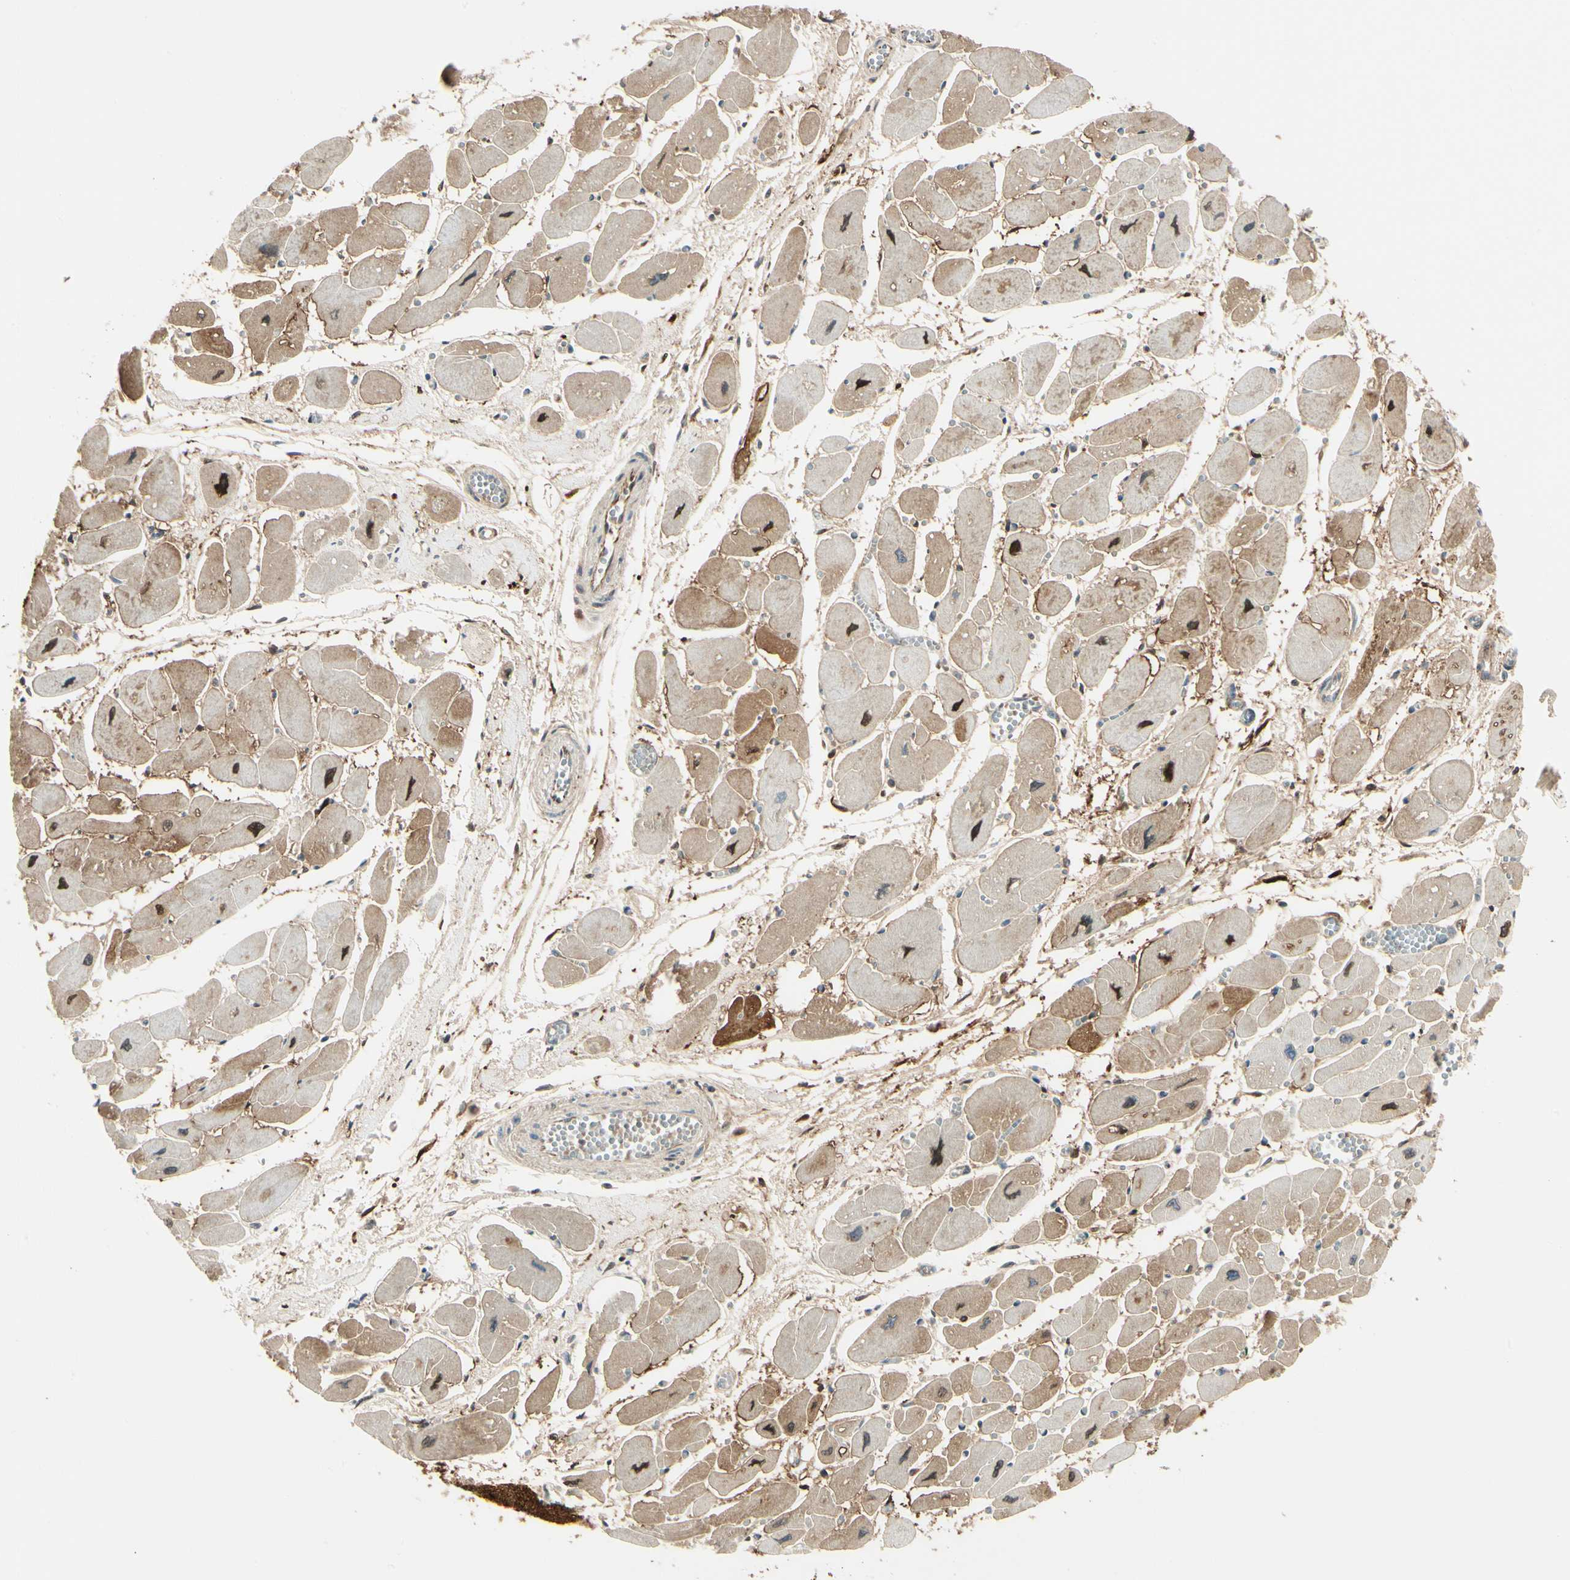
{"staining": {"intensity": "moderate", "quantity": "25%-75%", "location": "cytoplasmic/membranous,nuclear"}, "tissue": "heart muscle", "cell_type": "Cardiomyocytes", "image_type": "normal", "snomed": [{"axis": "morphology", "description": "Normal tissue, NOS"}, {"axis": "topography", "description": "Heart"}], "caption": "The histopathology image displays staining of unremarkable heart muscle, revealing moderate cytoplasmic/membranous,nuclear protein positivity (brown color) within cardiomyocytes.", "gene": "FTH1", "patient": {"sex": "female", "age": 54}}